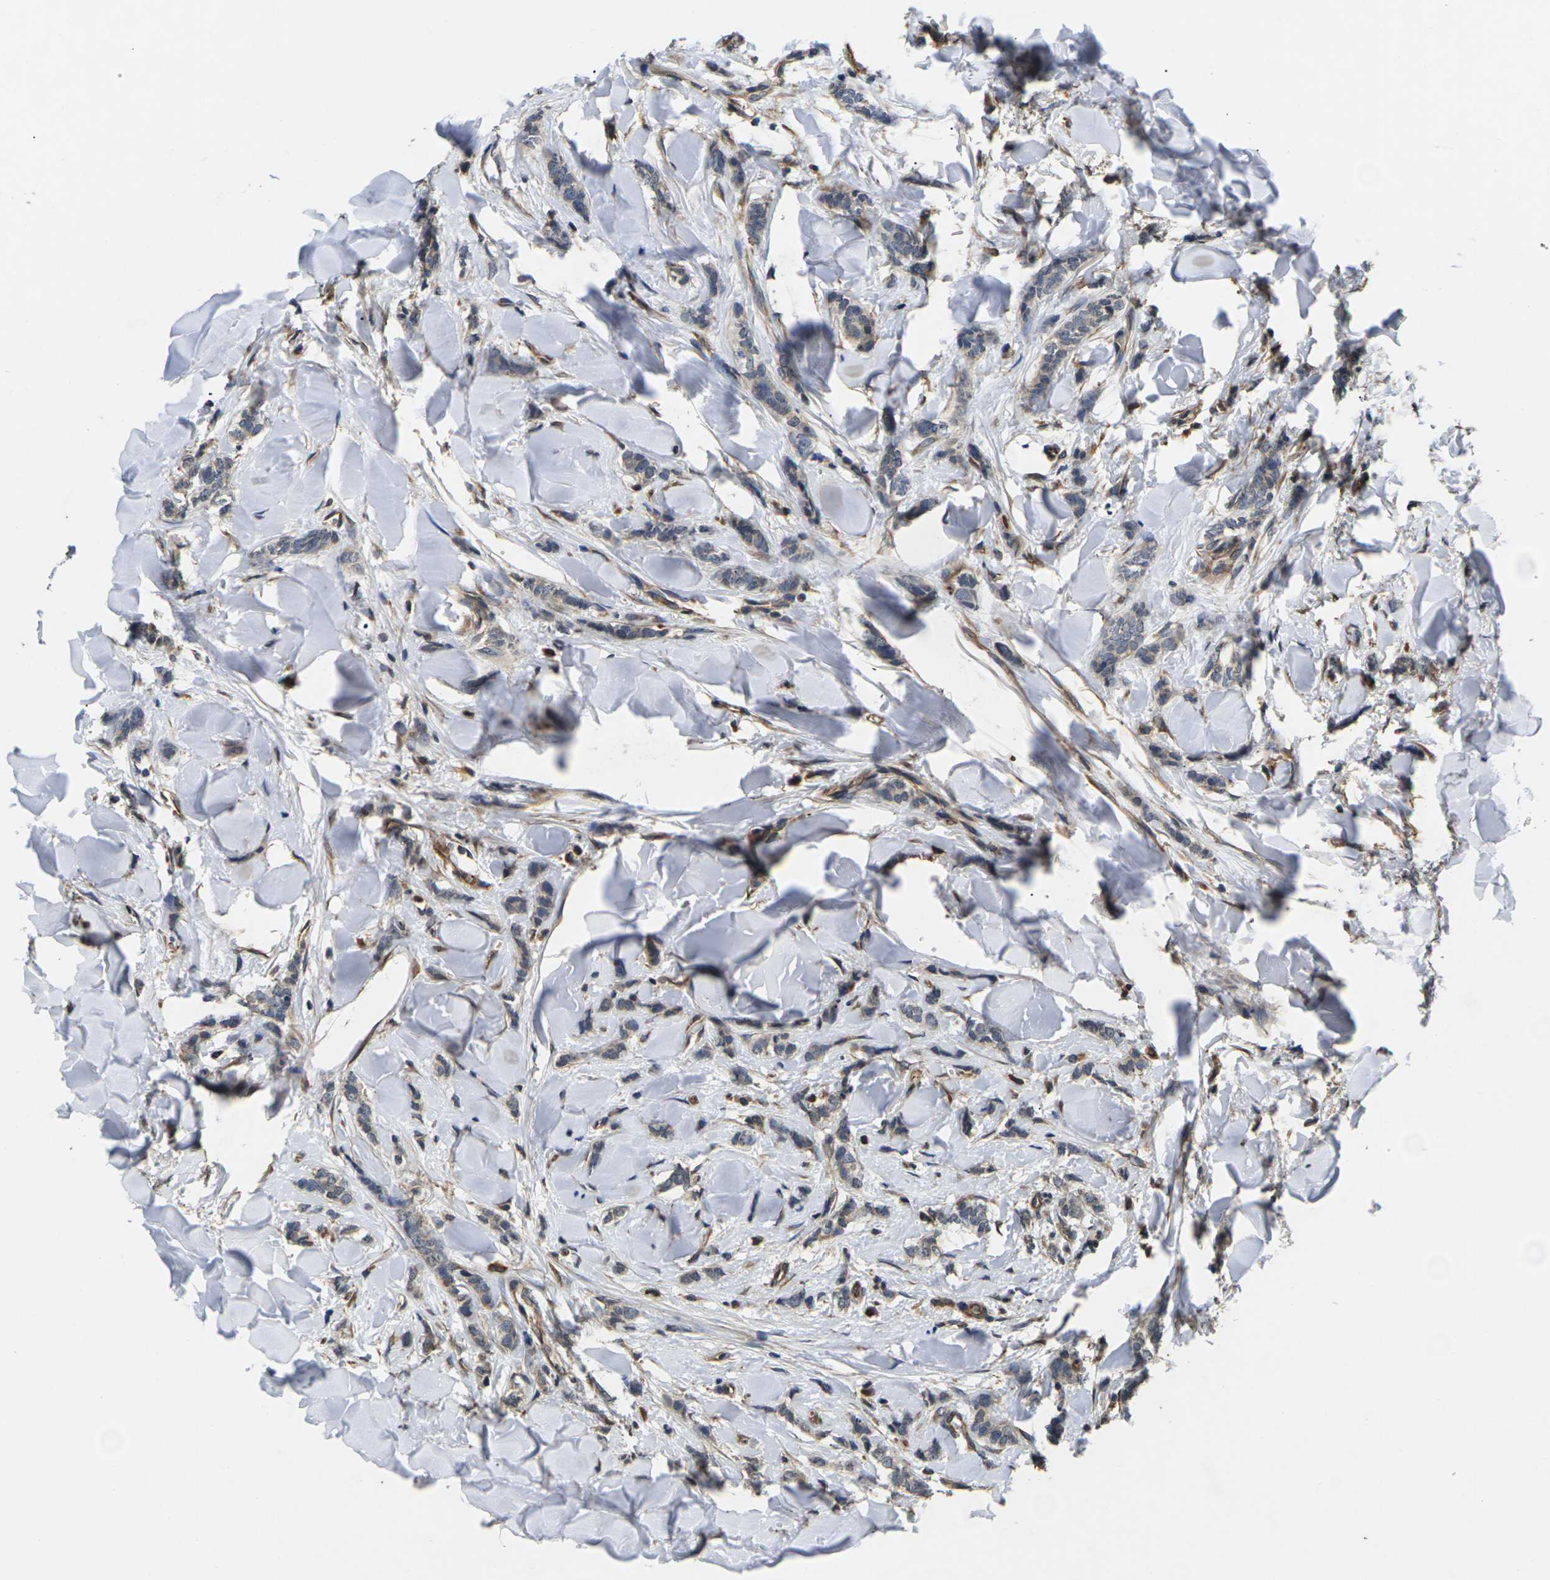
{"staining": {"intensity": "weak", "quantity": "25%-75%", "location": "cytoplasmic/membranous"}, "tissue": "breast cancer", "cell_type": "Tumor cells", "image_type": "cancer", "snomed": [{"axis": "morphology", "description": "Lobular carcinoma"}, {"axis": "topography", "description": "Skin"}, {"axis": "topography", "description": "Breast"}], "caption": "This photomicrograph exhibits immunohistochemistry staining of breast cancer (lobular carcinoma), with low weak cytoplasmic/membranous expression in about 25%-75% of tumor cells.", "gene": "DKK2", "patient": {"sex": "female", "age": 46}}